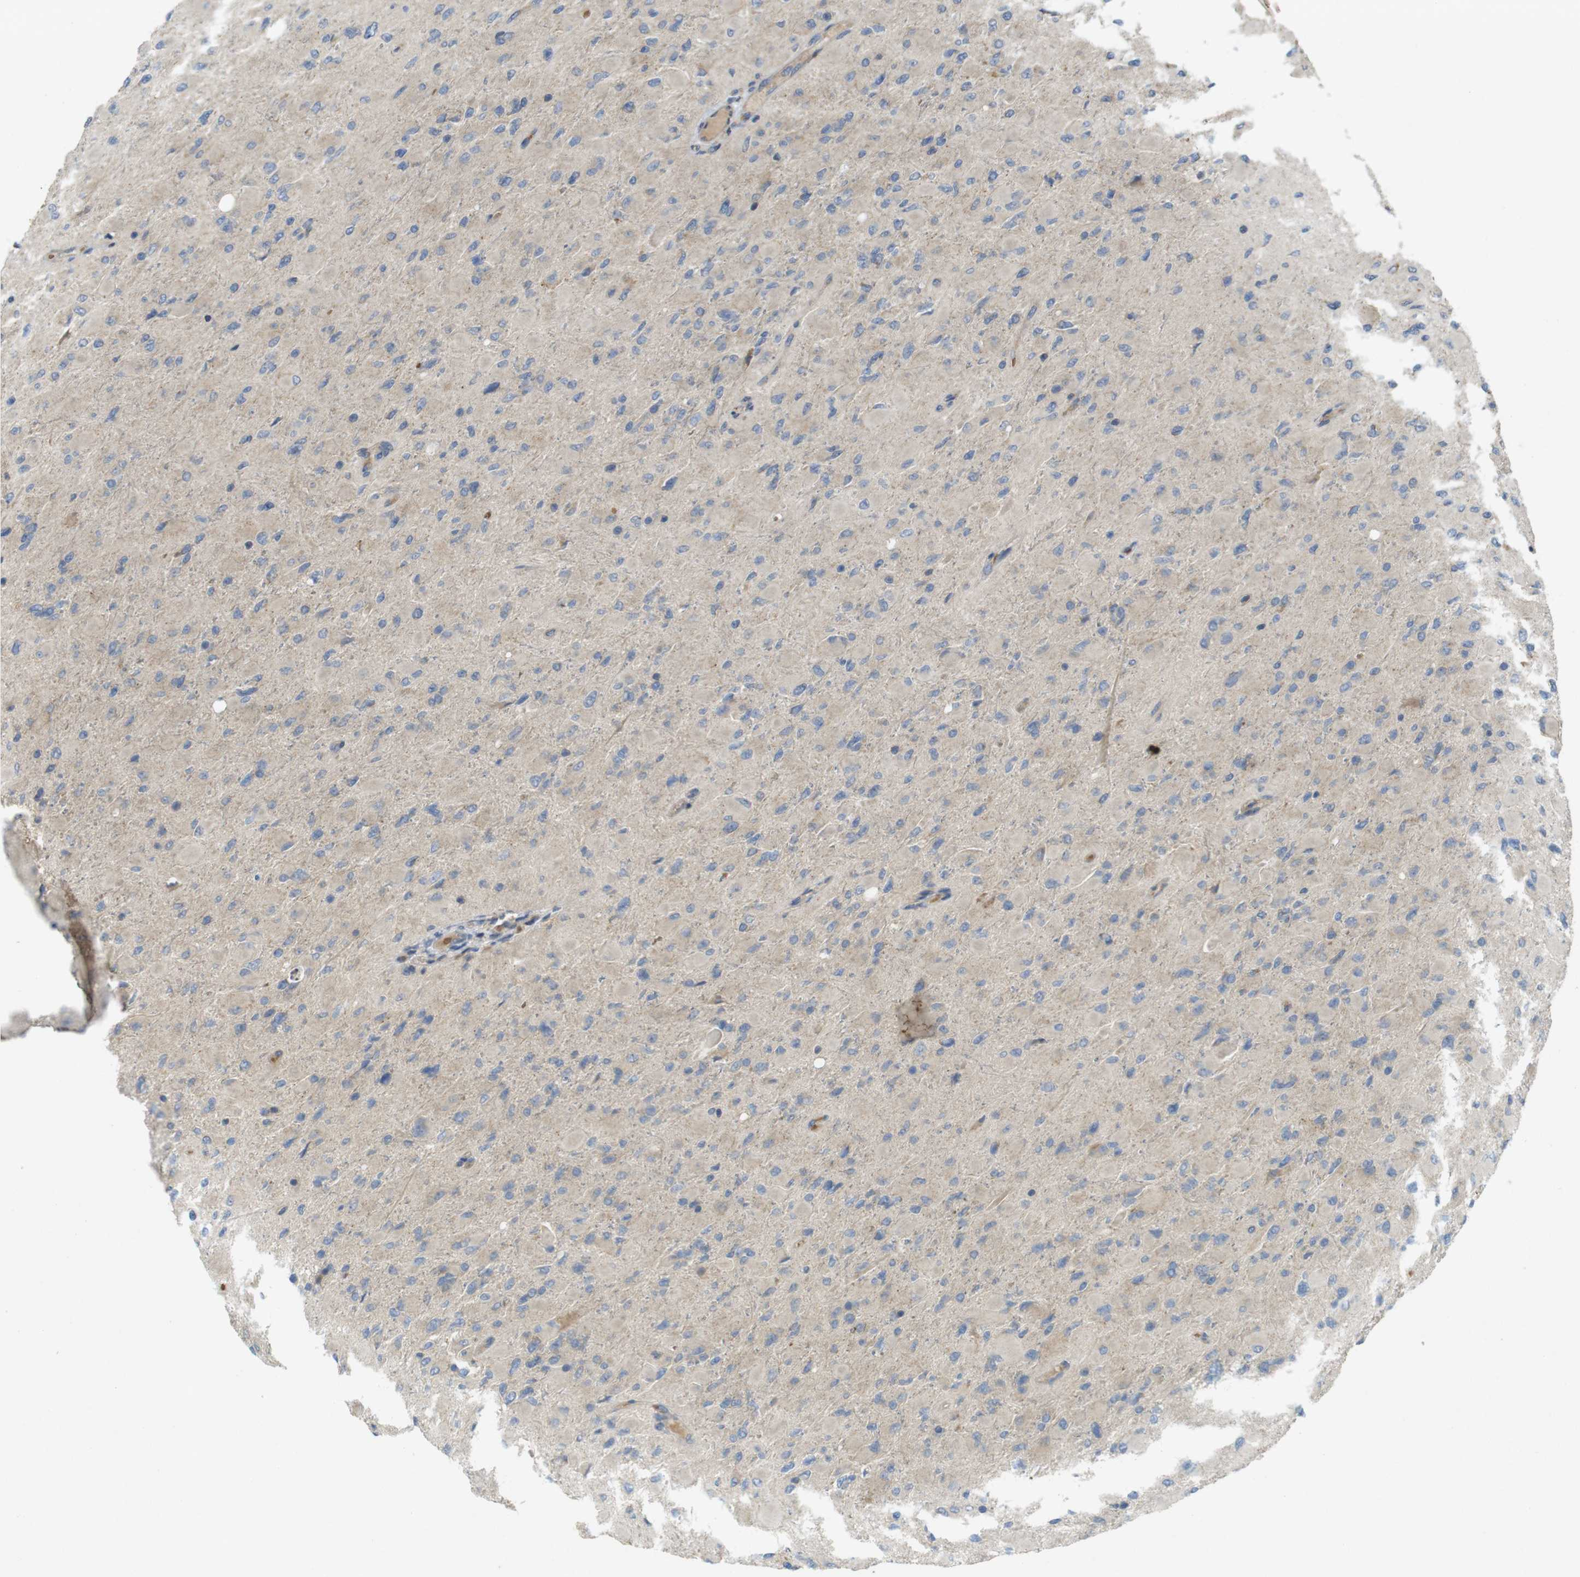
{"staining": {"intensity": "negative", "quantity": "none", "location": "none"}, "tissue": "glioma", "cell_type": "Tumor cells", "image_type": "cancer", "snomed": [{"axis": "morphology", "description": "Glioma, malignant, High grade"}, {"axis": "topography", "description": "Cerebral cortex"}], "caption": "Micrograph shows no significant protein positivity in tumor cells of glioma.", "gene": "CLTC", "patient": {"sex": "female", "age": 36}}